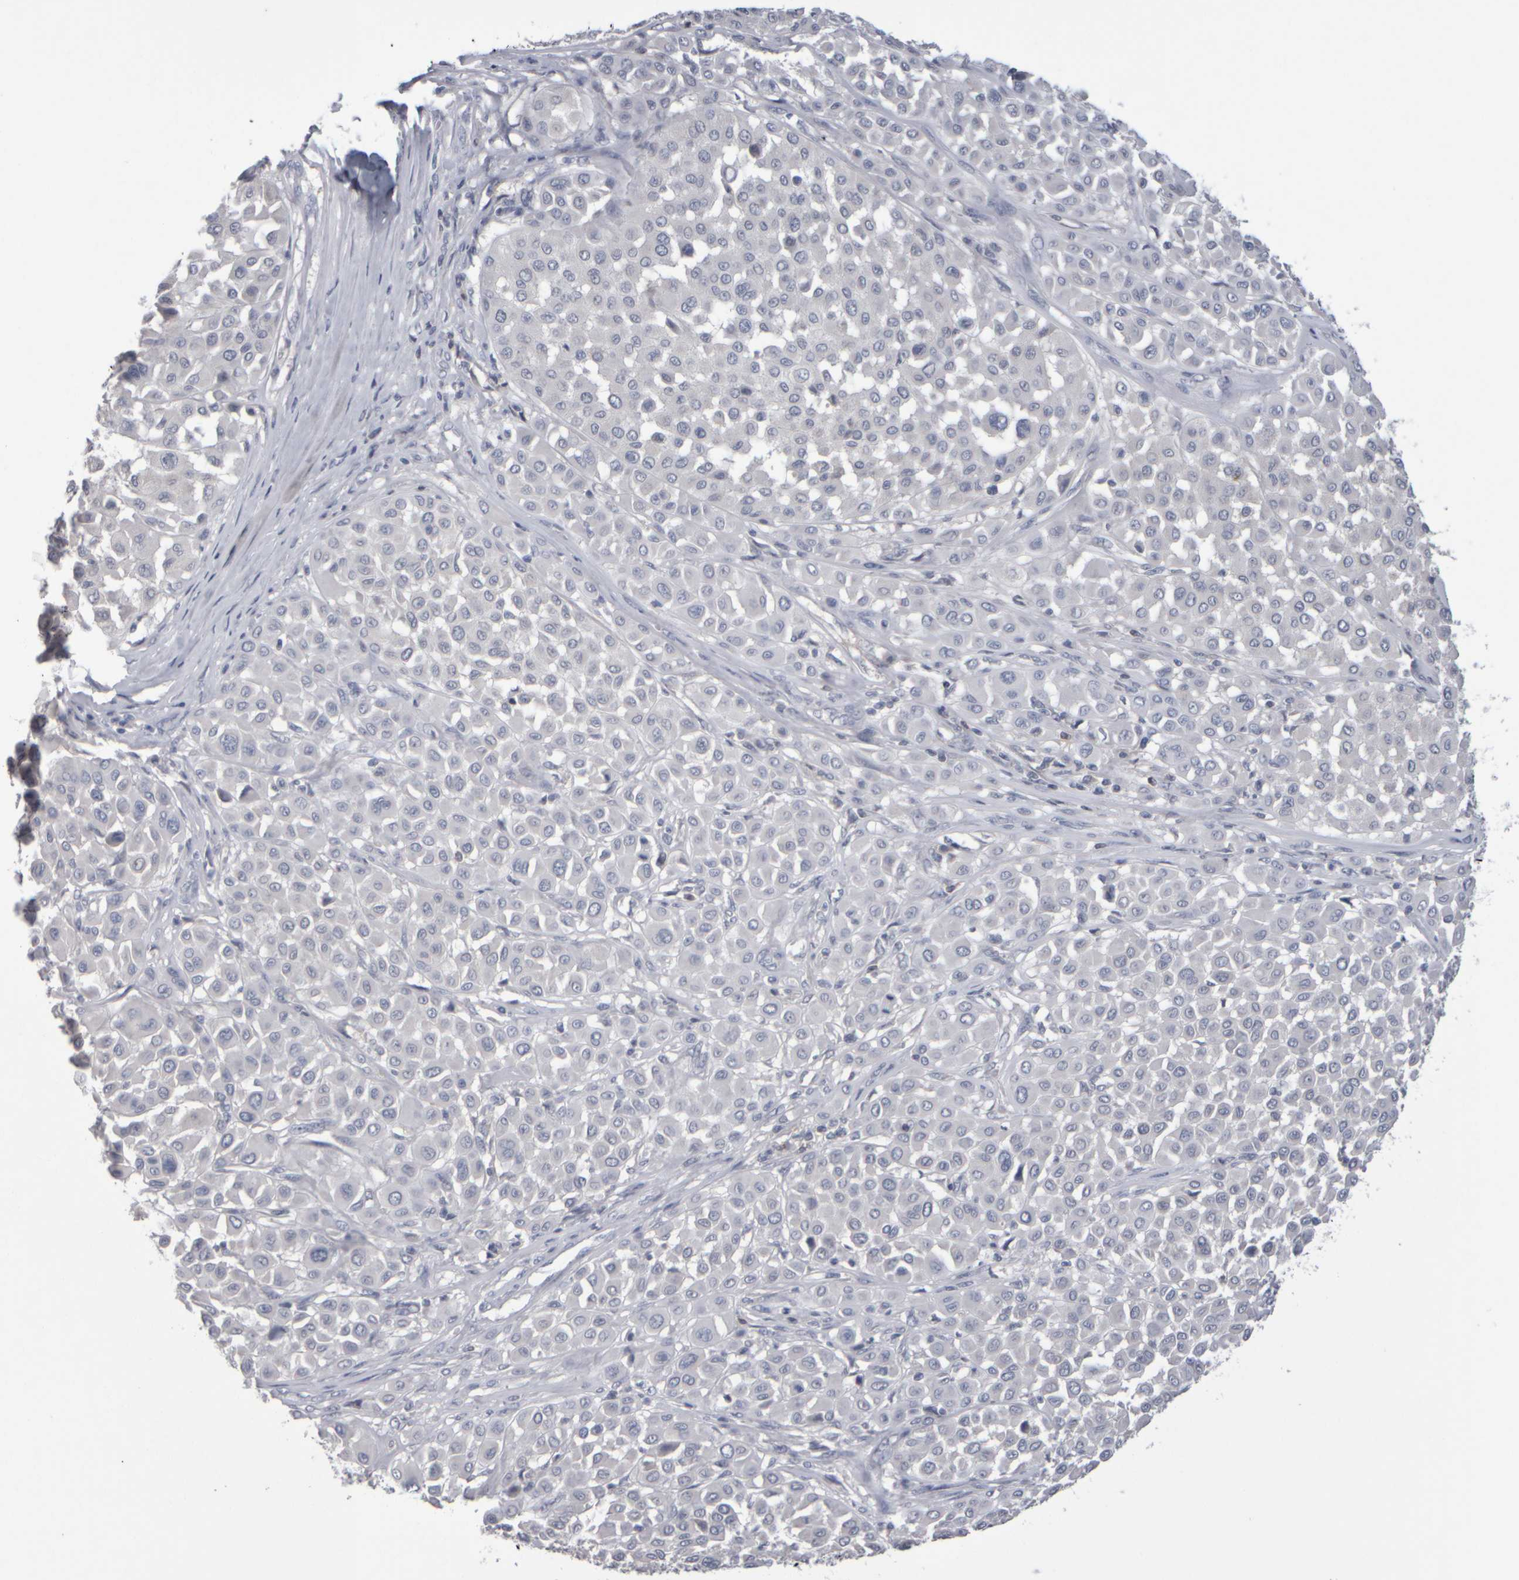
{"staining": {"intensity": "negative", "quantity": "none", "location": "none"}, "tissue": "melanoma", "cell_type": "Tumor cells", "image_type": "cancer", "snomed": [{"axis": "morphology", "description": "Malignant melanoma, Metastatic site"}, {"axis": "topography", "description": "Soft tissue"}], "caption": "The micrograph displays no significant staining in tumor cells of malignant melanoma (metastatic site). (DAB (3,3'-diaminobenzidine) immunohistochemistry (IHC) with hematoxylin counter stain).", "gene": "EPHX2", "patient": {"sex": "male", "age": 41}}